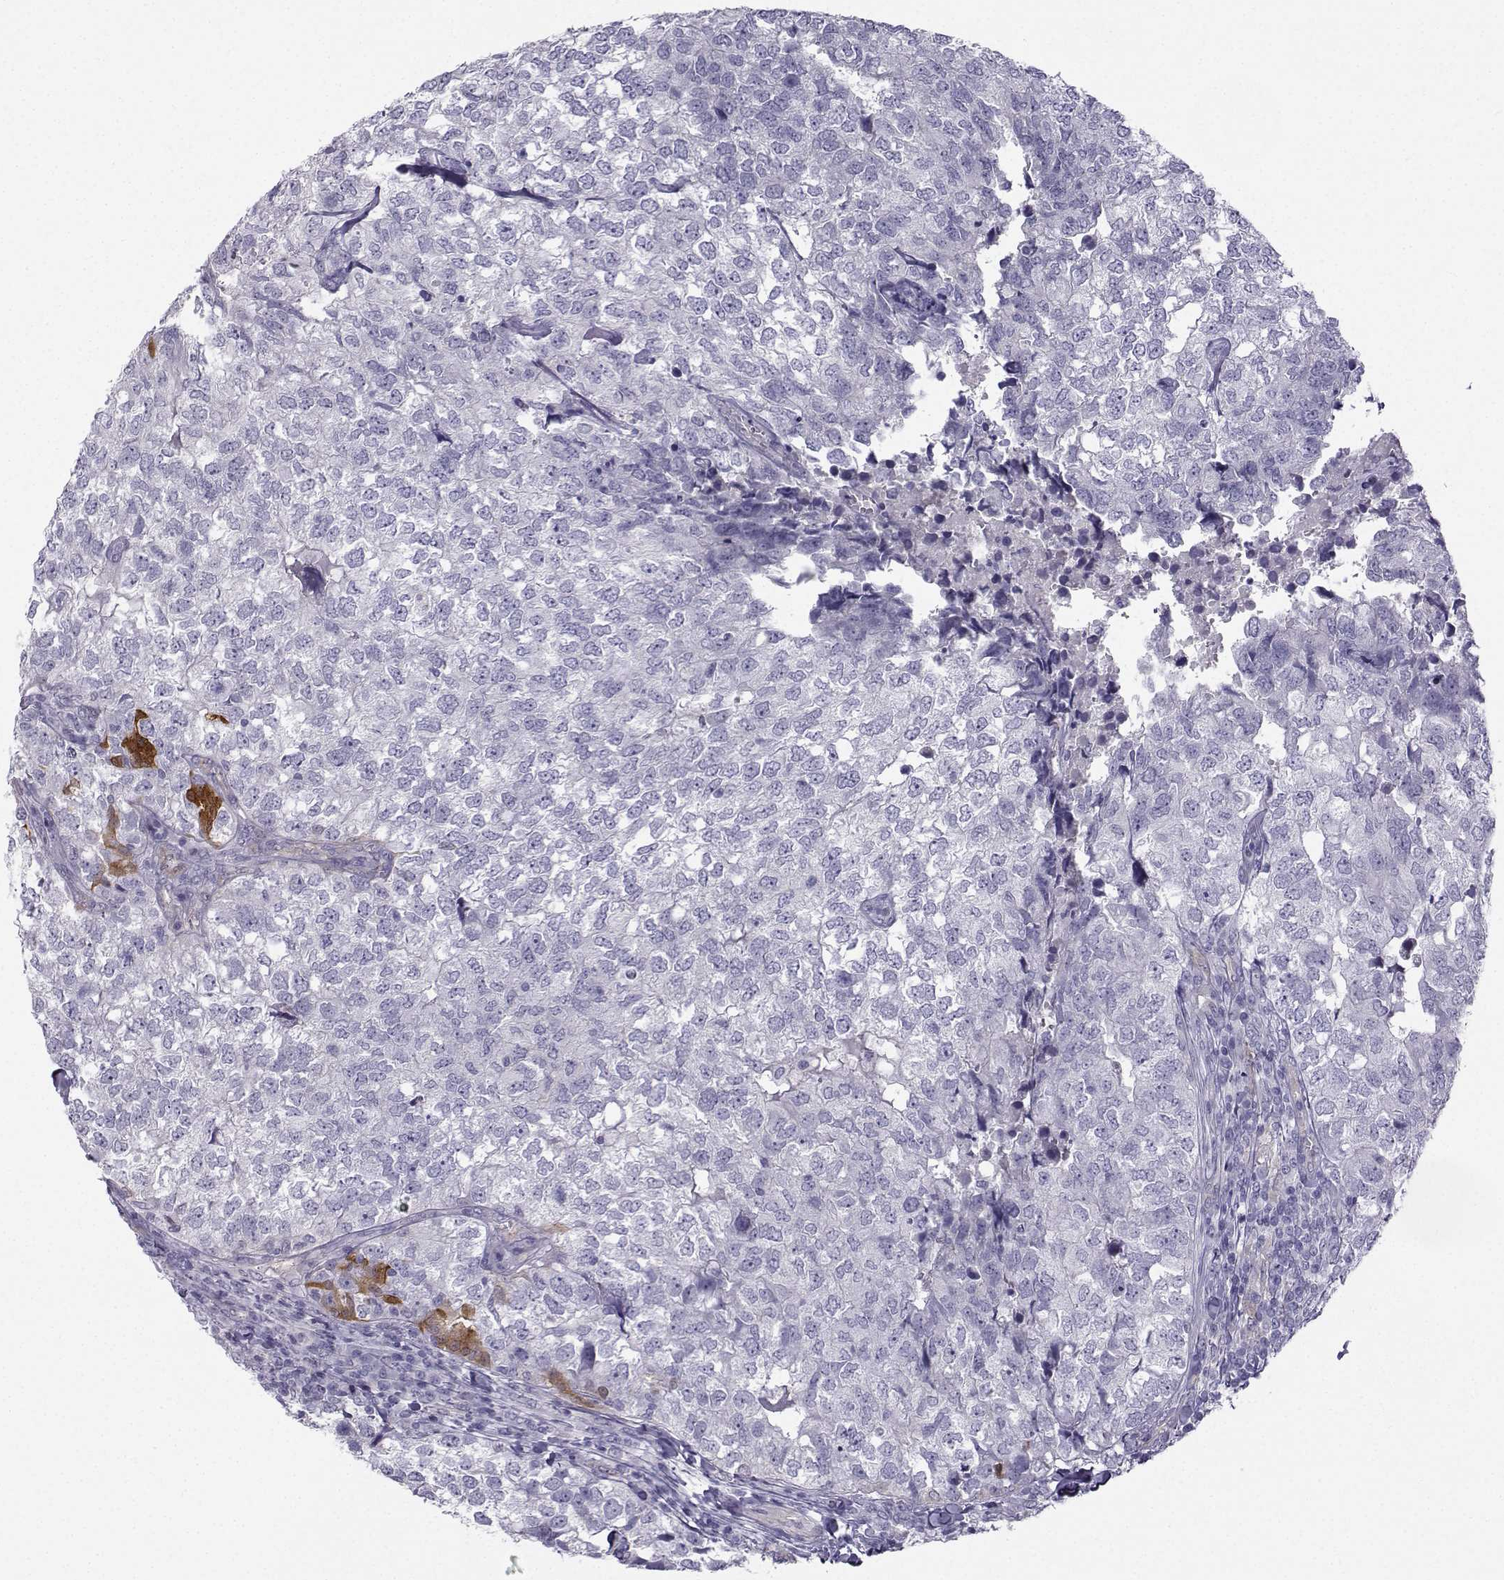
{"staining": {"intensity": "negative", "quantity": "none", "location": "none"}, "tissue": "breast cancer", "cell_type": "Tumor cells", "image_type": "cancer", "snomed": [{"axis": "morphology", "description": "Duct carcinoma"}, {"axis": "topography", "description": "Breast"}], "caption": "Immunohistochemistry (IHC) histopathology image of neoplastic tissue: human breast cancer (intraductal carcinoma) stained with DAB (3,3'-diaminobenzidine) exhibits no significant protein expression in tumor cells.", "gene": "NQO1", "patient": {"sex": "female", "age": 30}}